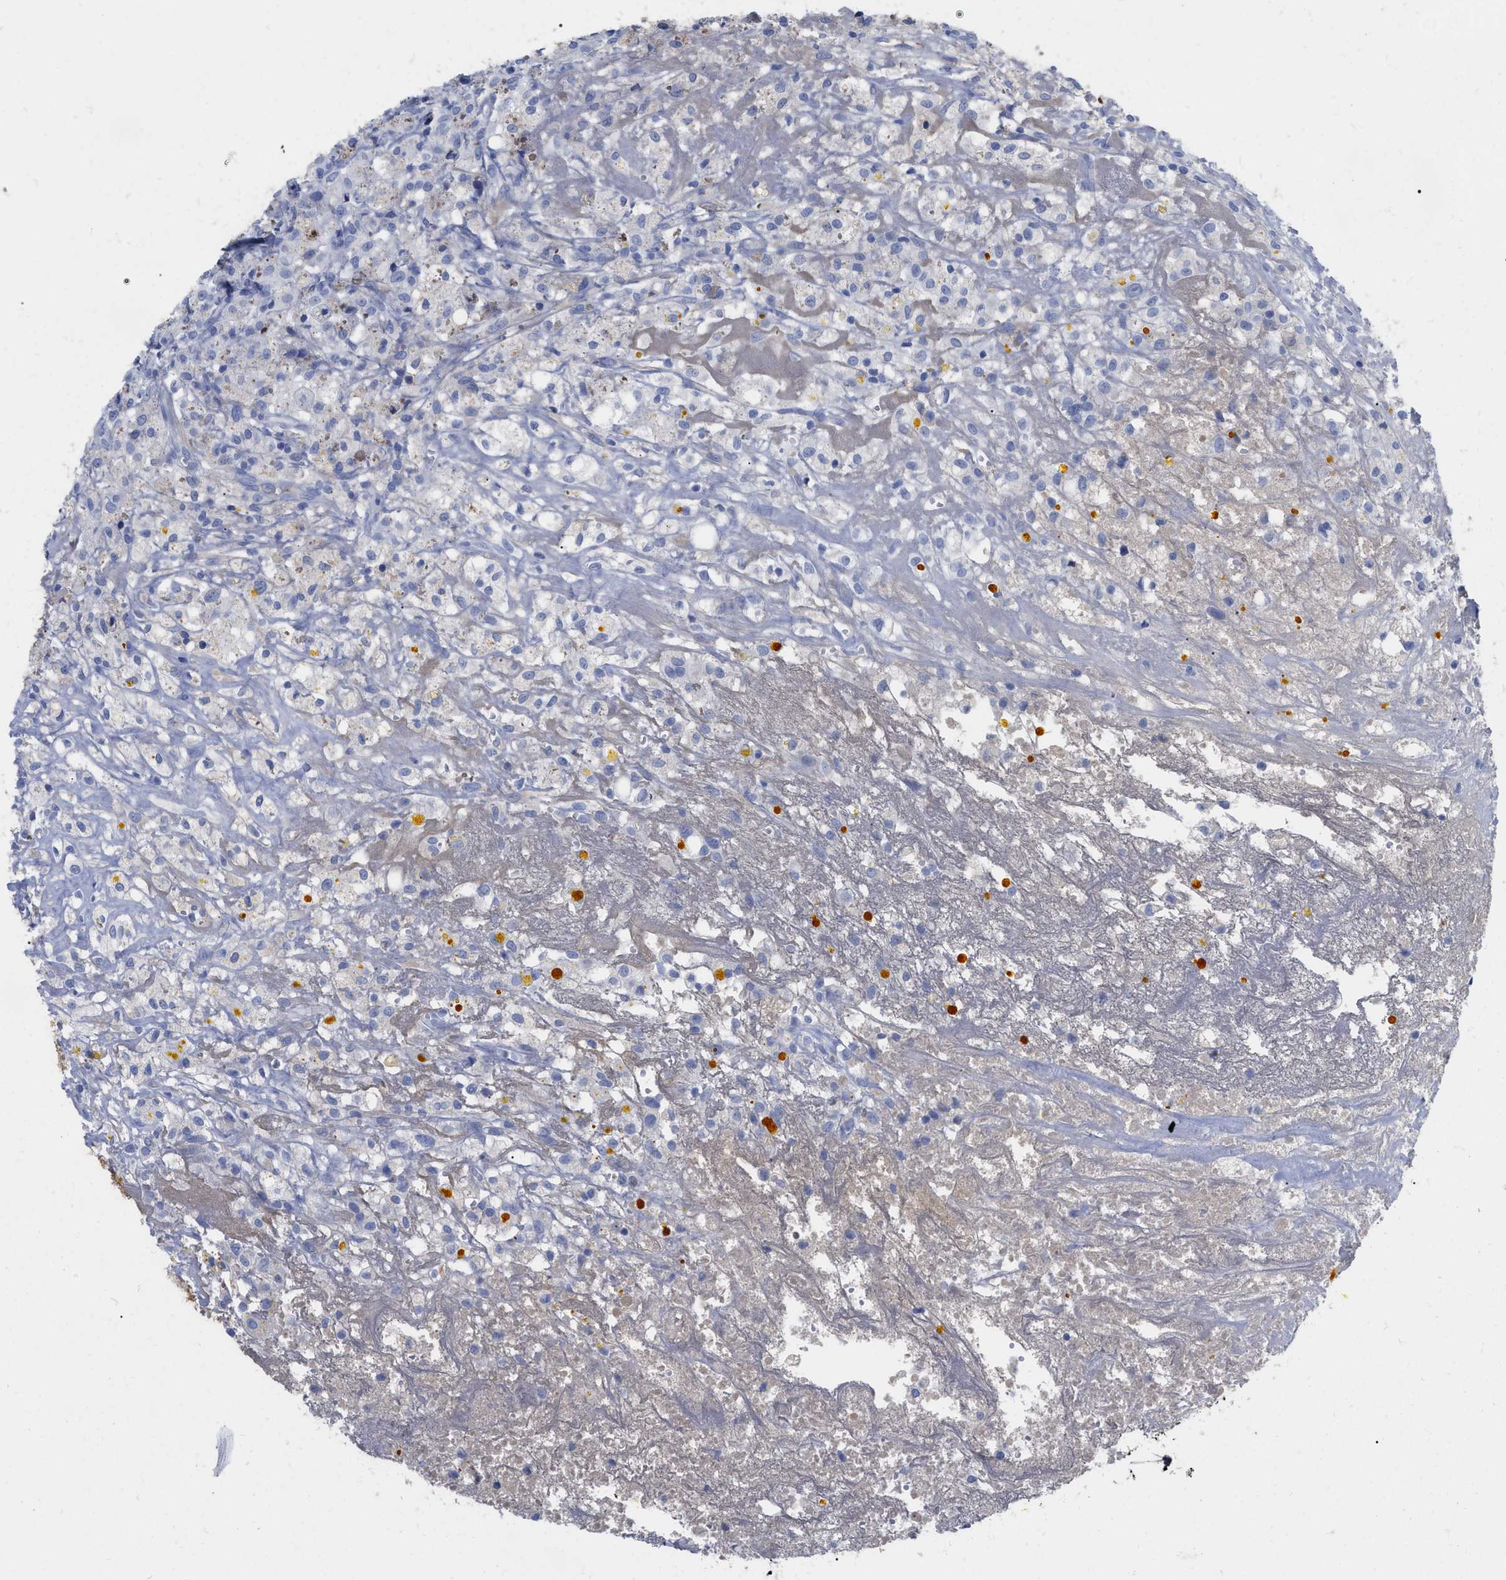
{"staining": {"intensity": "negative", "quantity": "none", "location": "none"}, "tissue": "testis cancer", "cell_type": "Tumor cells", "image_type": "cancer", "snomed": [{"axis": "morphology", "description": "Carcinoma, Embryonal, NOS"}, {"axis": "topography", "description": "Testis"}], "caption": "Immunohistochemistry (IHC) of human testis cancer displays no expression in tumor cells.", "gene": "IGHV5-51", "patient": {"sex": "male", "age": 2}}